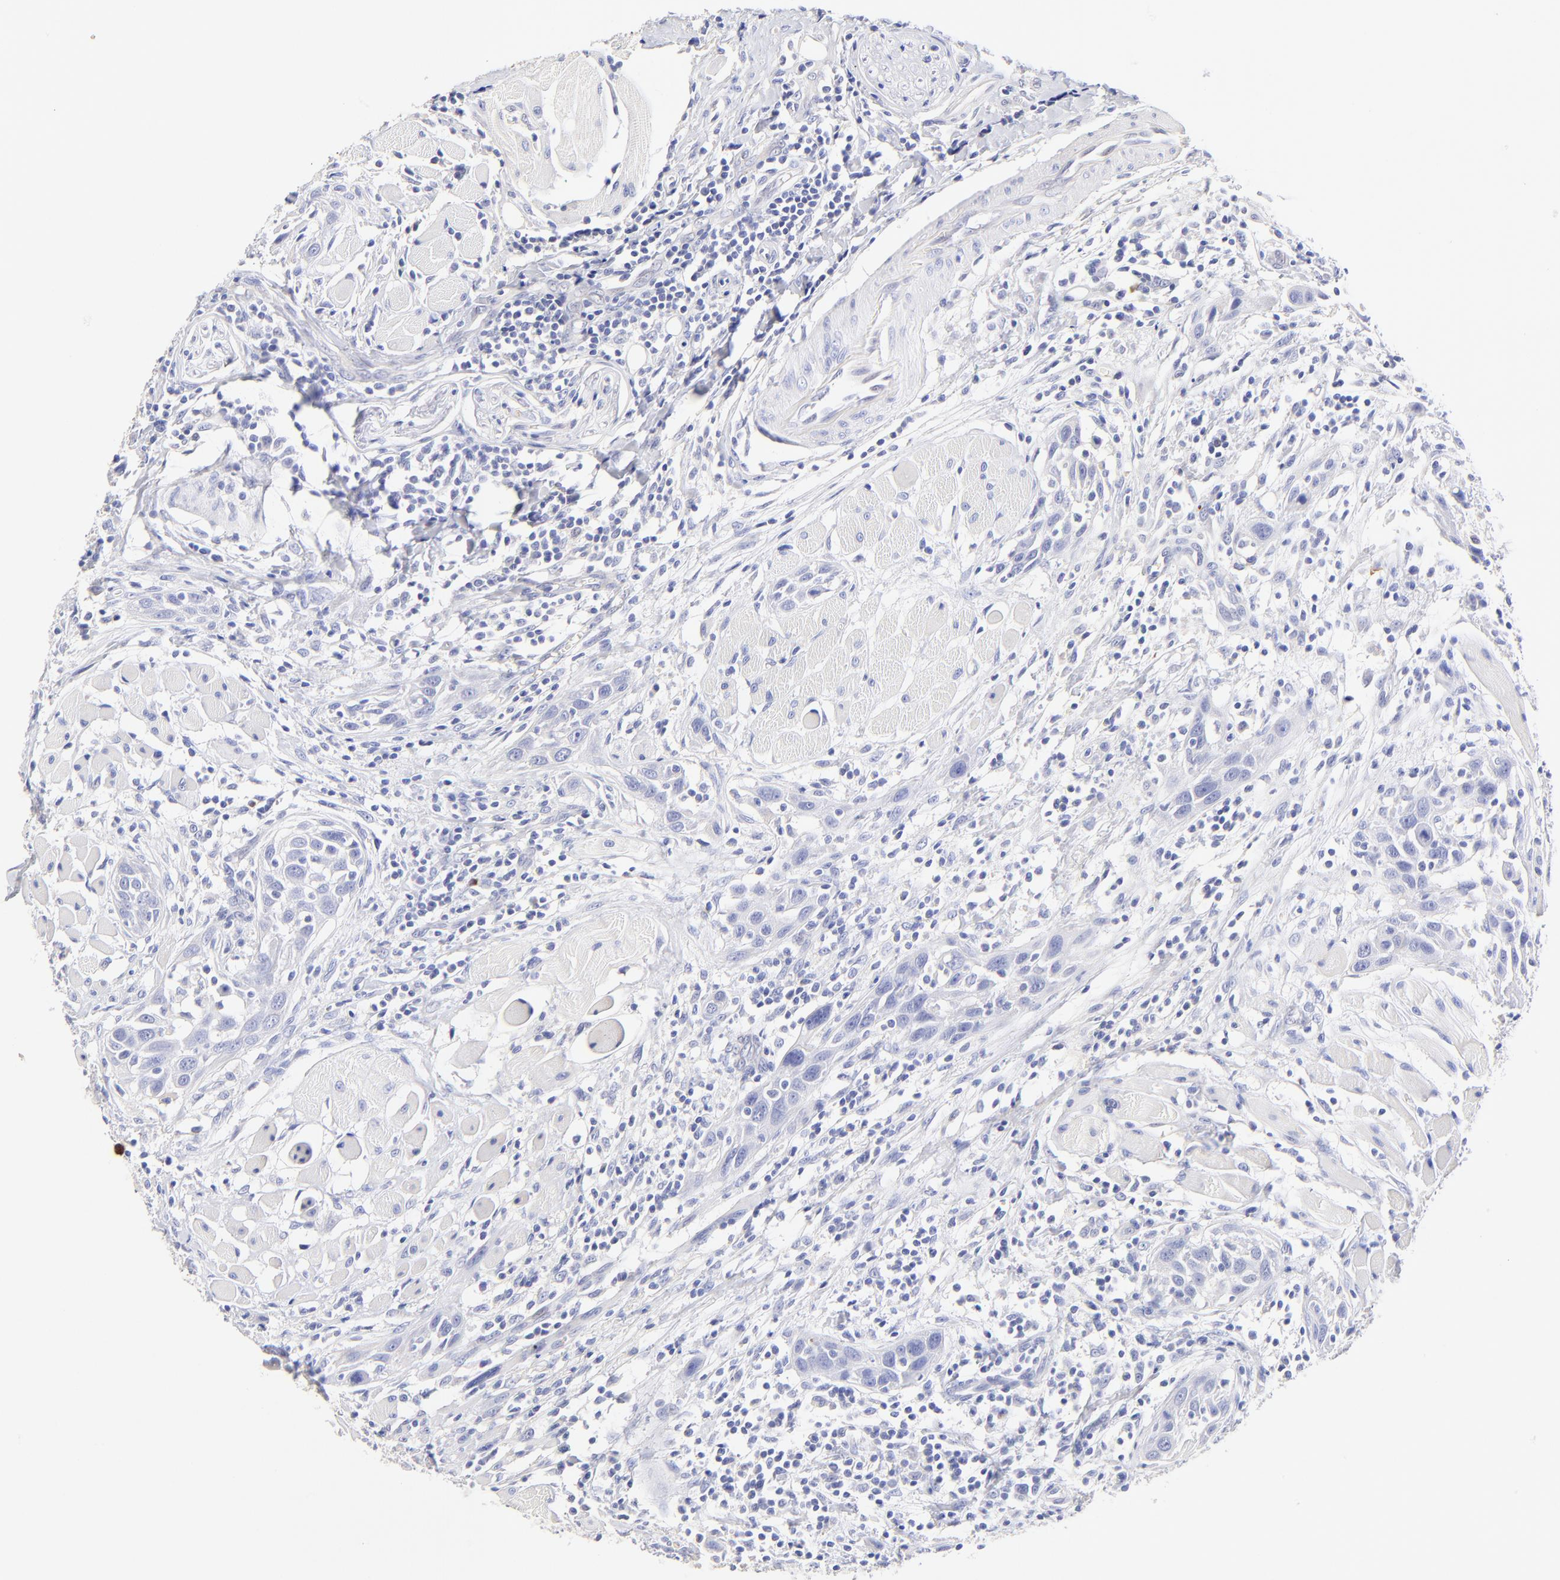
{"staining": {"intensity": "negative", "quantity": "none", "location": "none"}, "tissue": "head and neck cancer", "cell_type": "Tumor cells", "image_type": "cancer", "snomed": [{"axis": "morphology", "description": "Squamous cell carcinoma, NOS"}, {"axis": "topography", "description": "Oral tissue"}, {"axis": "topography", "description": "Head-Neck"}], "caption": "Immunohistochemical staining of human squamous cell carcinoma (head and neck) shows no significant staining in tumor cells. The staining was performed using DAB to visualize the protein expression in brown, while the nuclei were stained in blue with hematoxylin (Magnification: 20x).", "gene": "ASB9", "patient": {"sex": "female", "age": 50}}